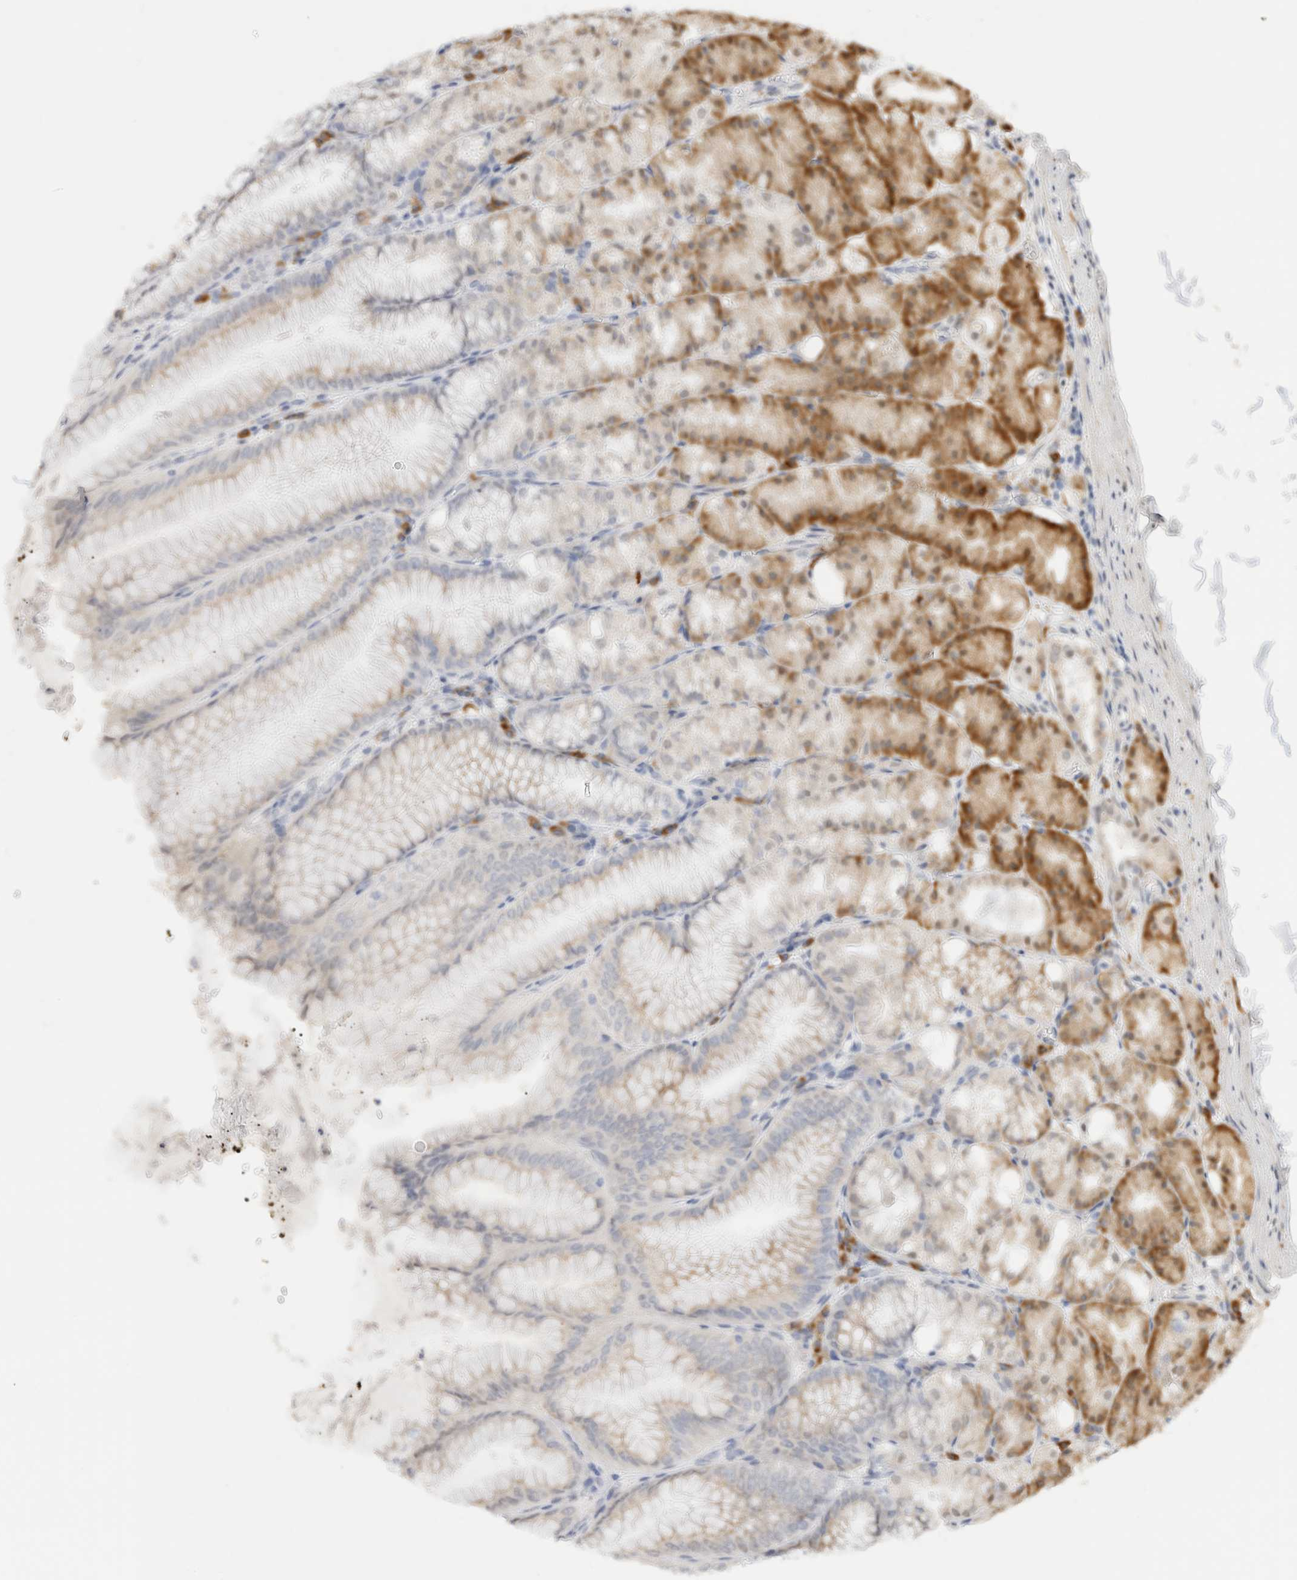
{"staining": {"intensity": "moderate", "quantity": "25%-75%", "location": "cytoplasmic/membranous"}, "tissue": "stomach", "cell_type": "Glandular cells", "image_type": "normal", "snomed": [{"axis": "morphology", "description": "Normal tissue, NOS"}, {"axis": "topography", "description": "Stomach, lower"}], "caption": "This micrograph shows normal stomach stained with IHC to label a protein in brown. The cytoplasmic/membranous of glandular cells show moderate positivity for the protein. Nuclei are counter-stained blue.", "gene": "HDLBP", "patient": {"sex": "male", "age": 71}}